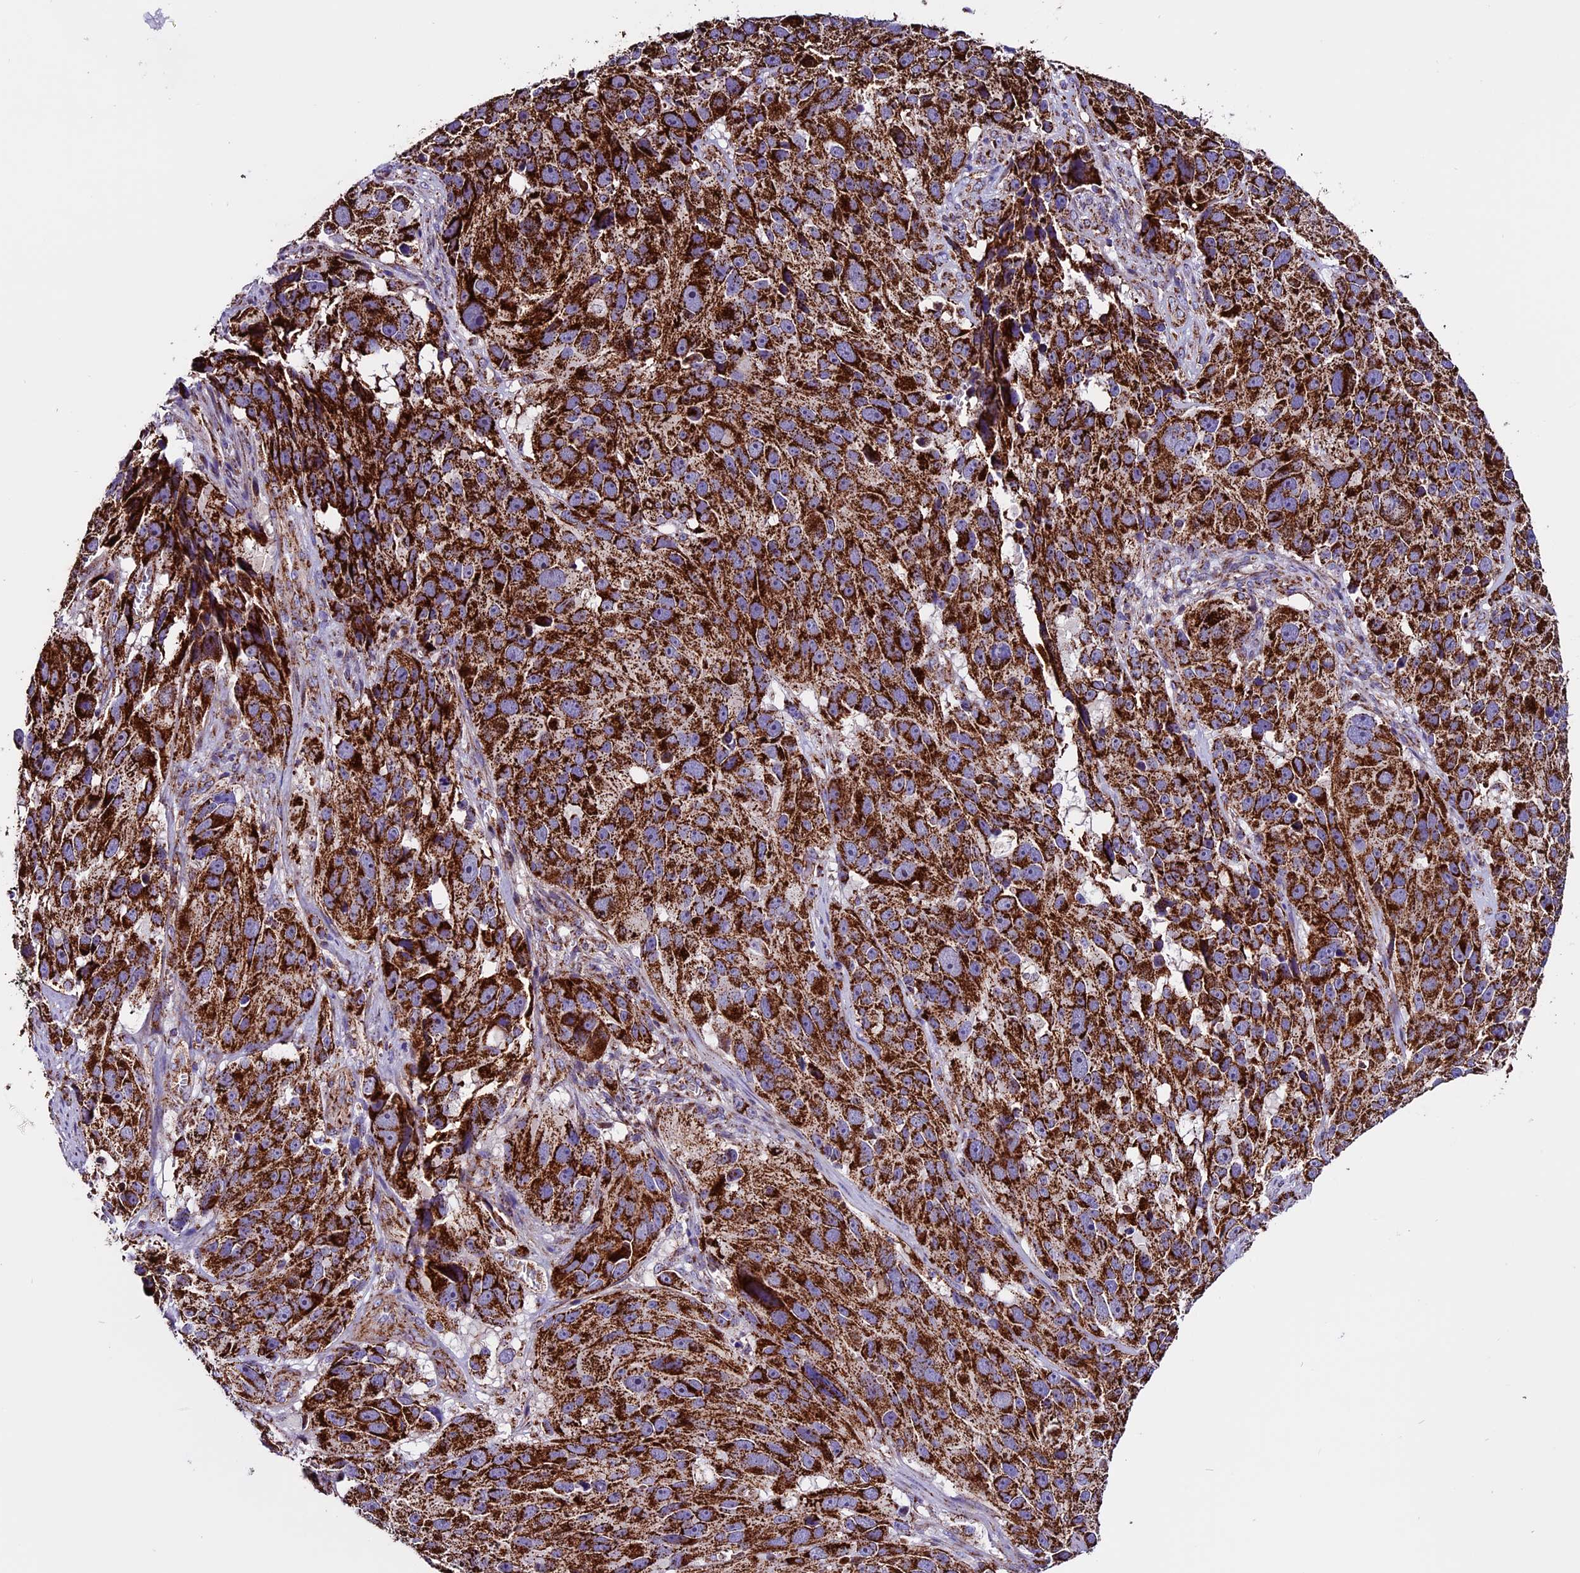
{"staining": {"intensity": "strong", "quantity": ">75%", "location": "cytoplasmic/membranous"}, "tissue": "melanoma", "cell_type": "Tumor cells", "image_type": "cancer", "snomed": [{"axis": "morphology", "description": "Malignant melanoma, NOS"}, {"axis": "topography", "description": "Skin"}], "caption": "Immunohistochemical staining of malignant melanoma exhibits high levels of strong cytoplasmic/membranous expression in approximately >75% of tumor cells.", "gene": "CX3CL1", "patient": {"sex": "male", "age": 84}}